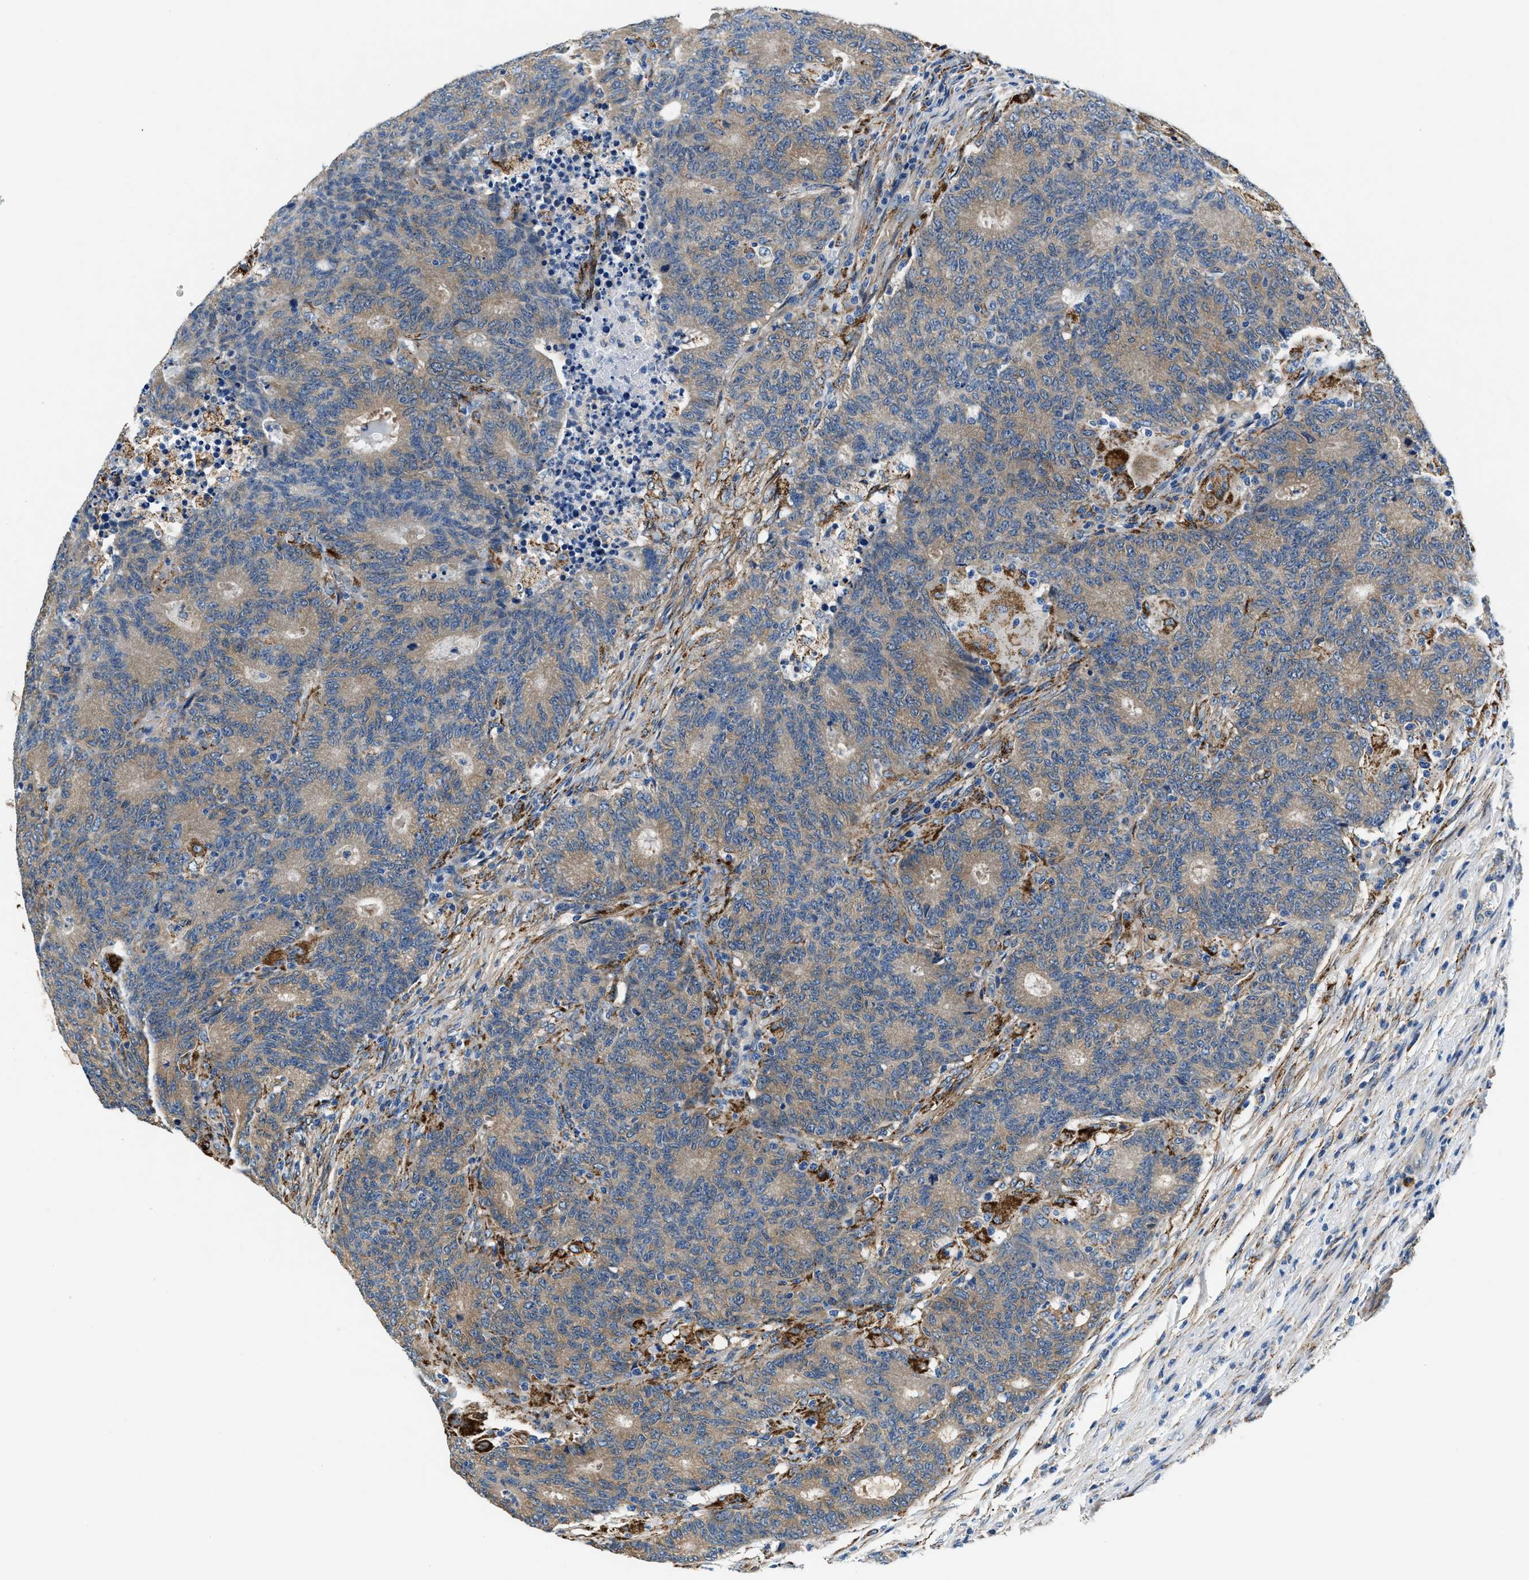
{"staining": {"intensity": "weak", "quantity": ">75%", "location": "cytoplasmic/membranous"}, "tissue": "colorectal cancer", "cell_type": "Tumor cells", "image_type": "cancer", "snomed": [{"axis": "morphology", "description": "Normal tissue, NOS"}, {"axis": "morphology", "description": "Adenocarcinoma, NOS"}, {"axis": "topography", "description": "Colon"}], "caption": "Brown immunohistochemical staining in human colorectal cancer (adenocarcinoma) exhibits weak cytoplasmic/membranous positivity in about >75% of tumor cells.", "gene": "PRTFDC1", "patient": {"sex": "female", "age": 75}}